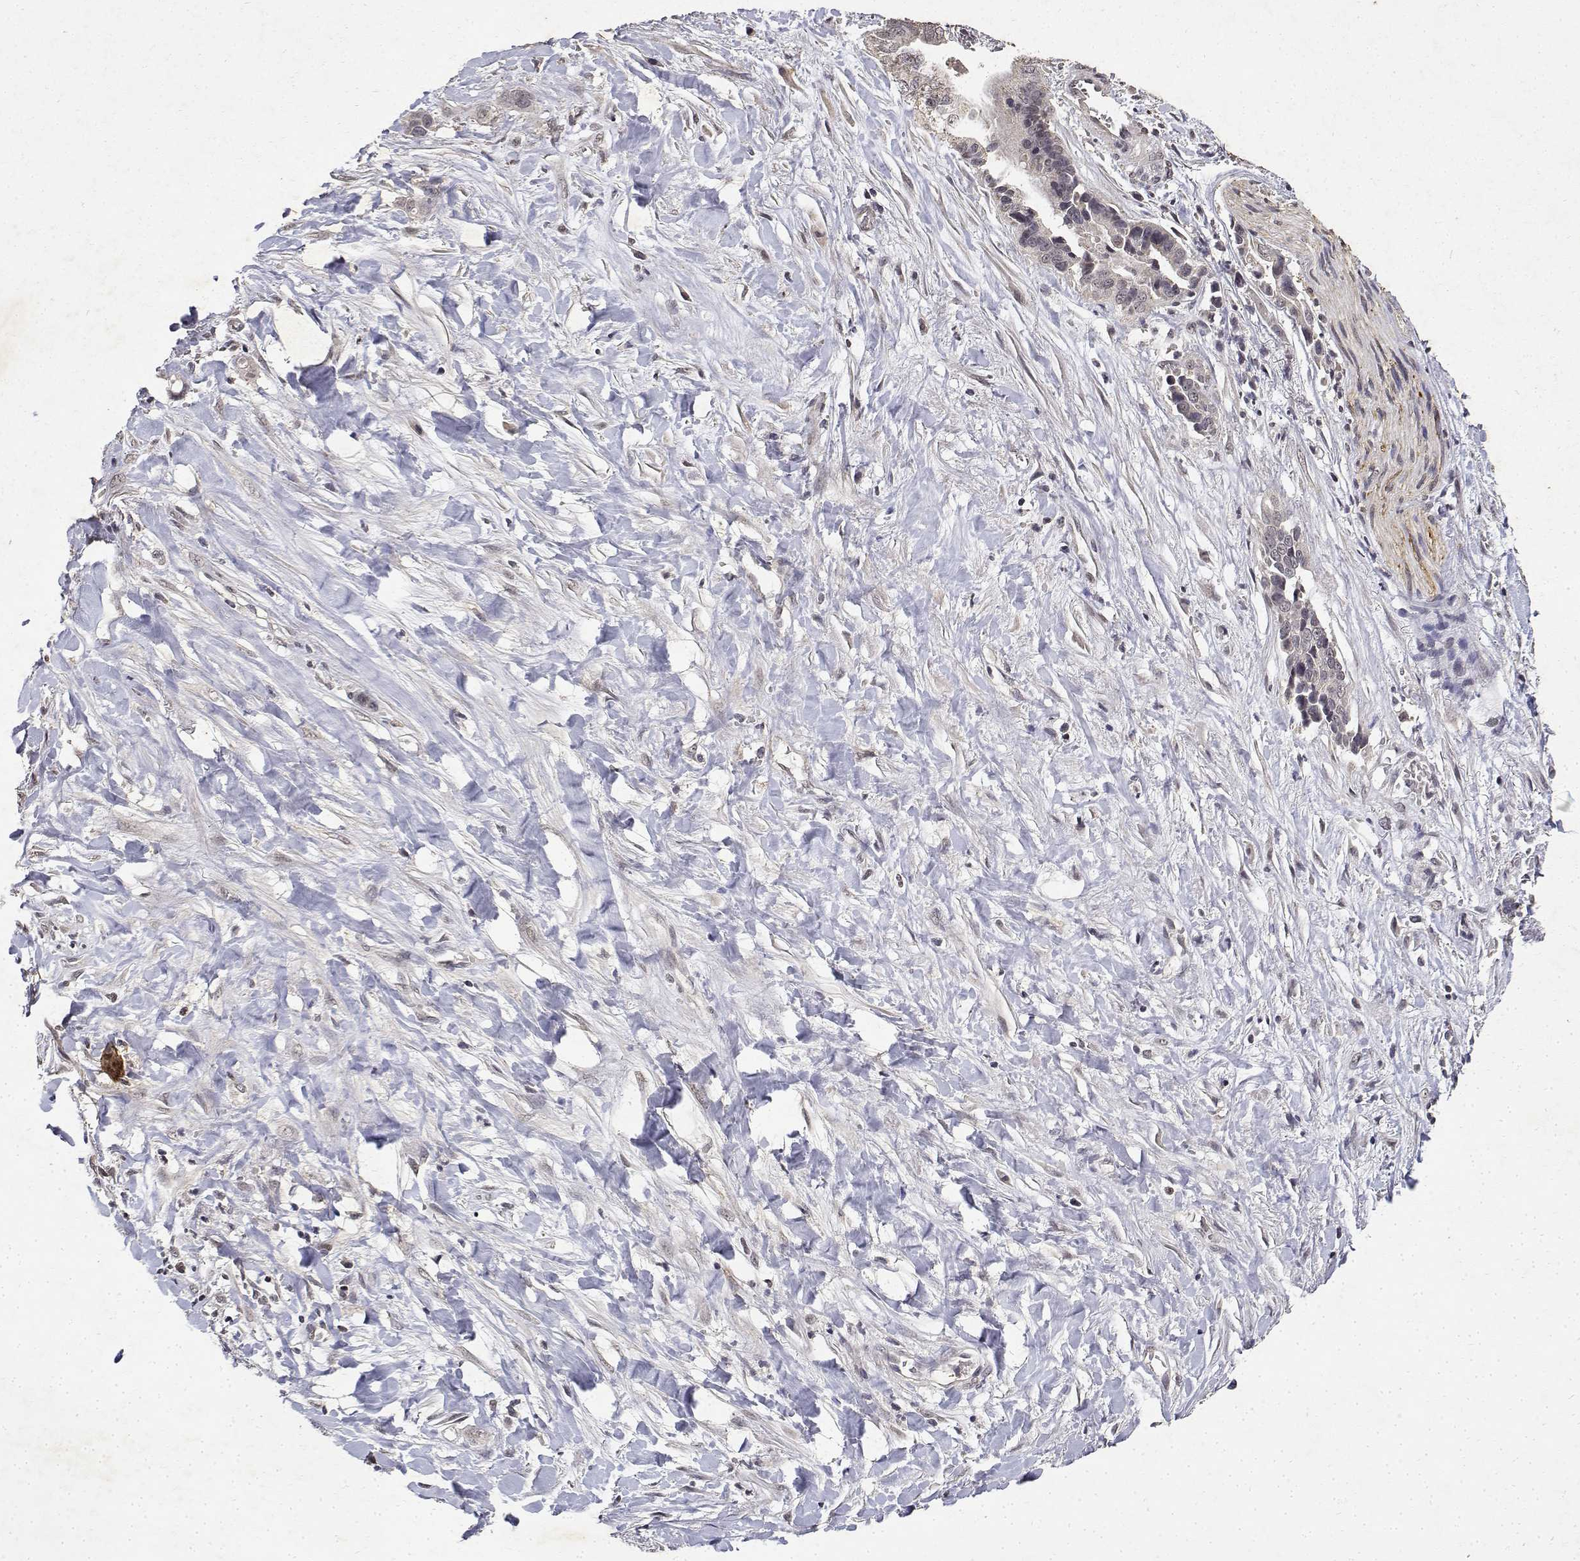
{"staining": {"intensity": "negative", "quantity": "none", "location": "none"}, "tissue": "liver cancer", "cell_type": "Tumor cells", "image_type": "cancer", "snomed": [{"axis": "morphology", "description": "Cholangiocarcinoma"}, {"axis": "topography", "description": "Liver"}], "caption": "Tumor cells are negative for brown protein staining in liver cancer (cholangiocarcinoma). The staining was performed using DAB (3,3'-diaminobenzidine) to visualize the protein expression in brown, while the nuclei were stained in blue with hematoxylin (Magnification: 20x).", "gene": "BDNF", "patient": {"sex": "female", "age": 79}}